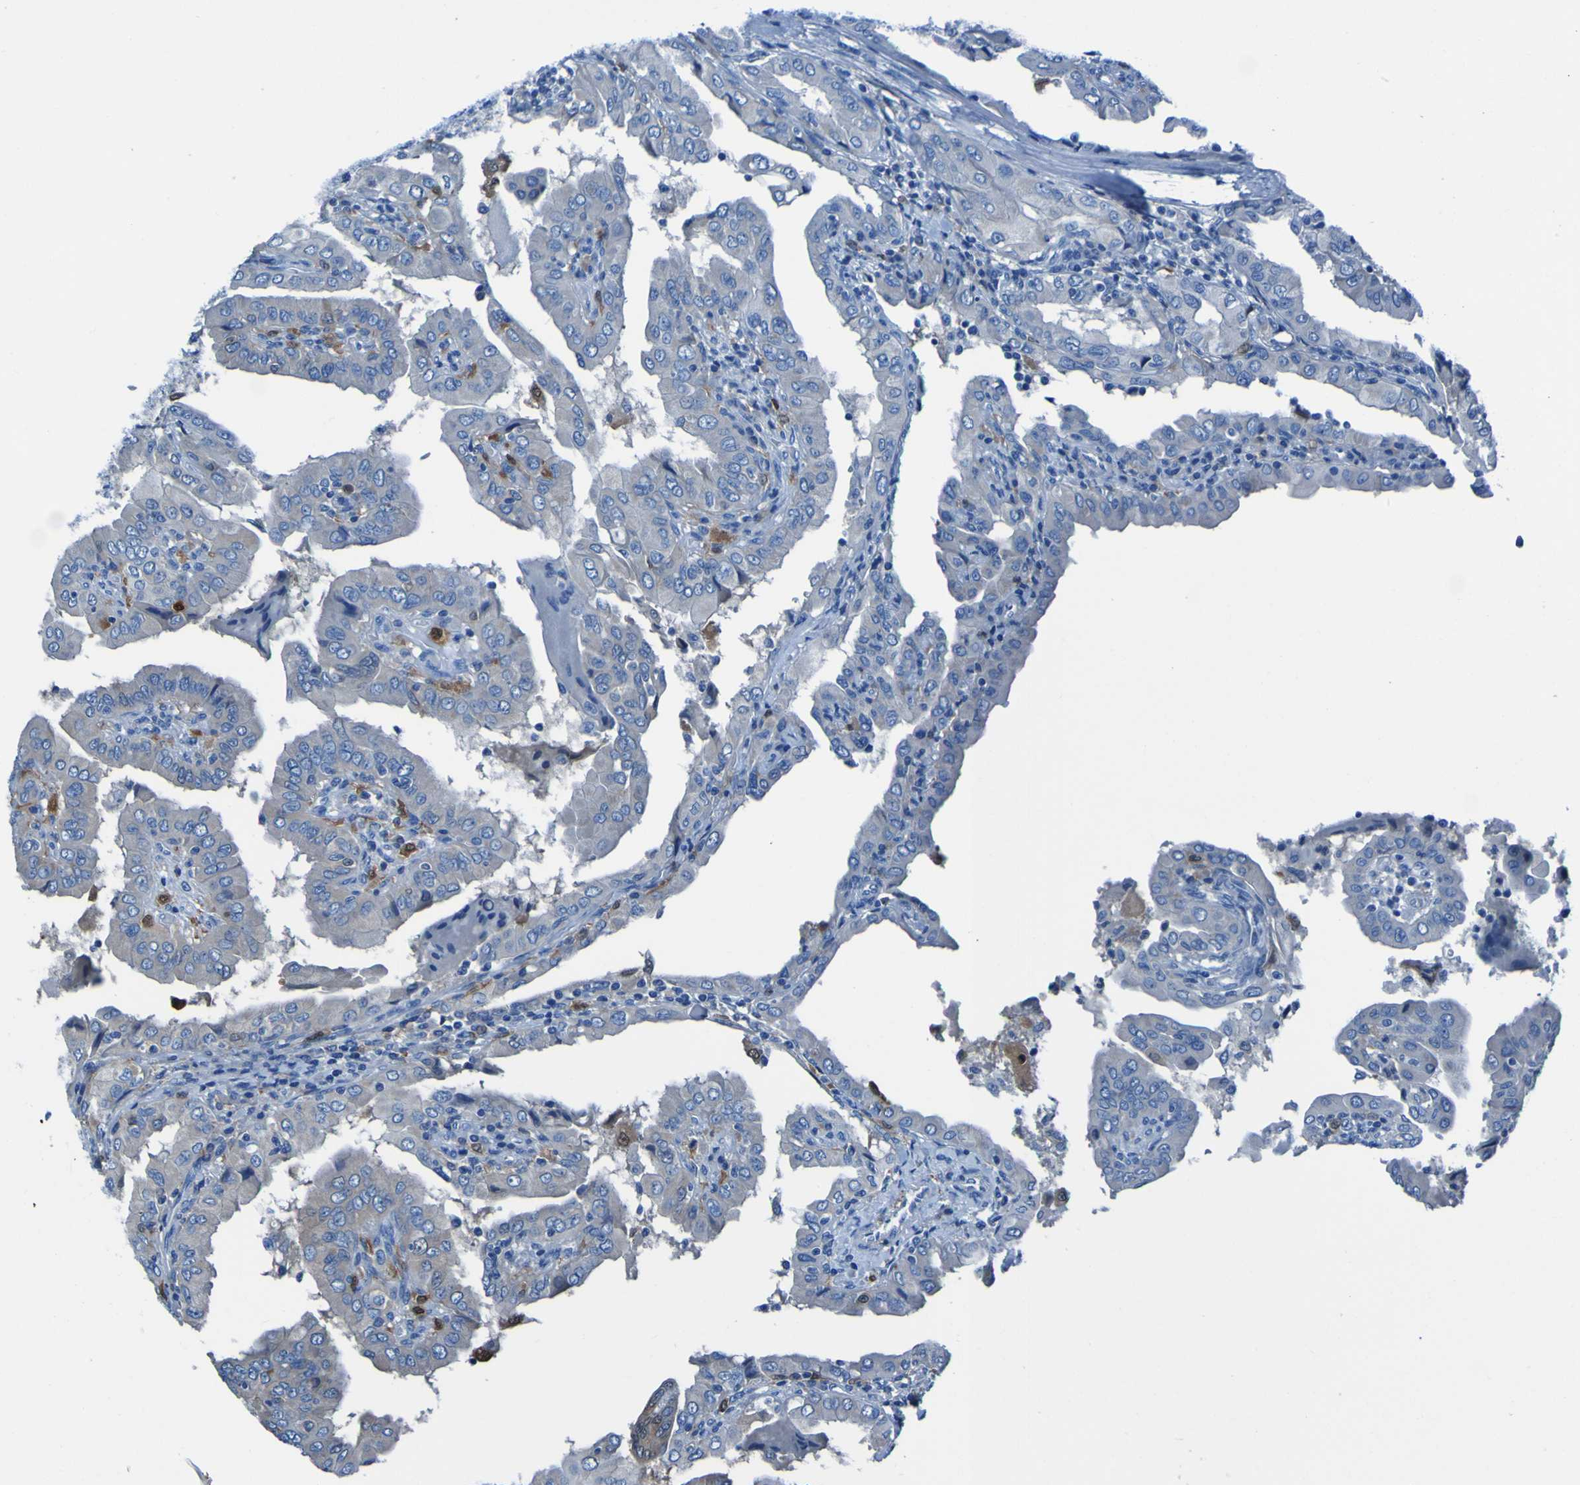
{"staining": {"intensity": "weak", "quantity": "25%-75%", "location": "cytoplasmic/membranous"}, "tissue": "thyroid cancer", "cell_type": "Tumor cells", "image_type": "cancer", "snomed": [{"axis": "morphology", "description": "Papillary adenocarcinoma, NOS"}, {"axis": "topography", "description": "Thyroid gland"}], "caption": "This histopathology image exhibits immunohistochemistry (IHC) staining of human papillary adenocarcinoma (thyroid), with low weak cytoplasmic/membranous expression in about 25%-75% of tumor cells.", "gene": "RAB5B", "patient": {"sex": "male", "age": 33}}